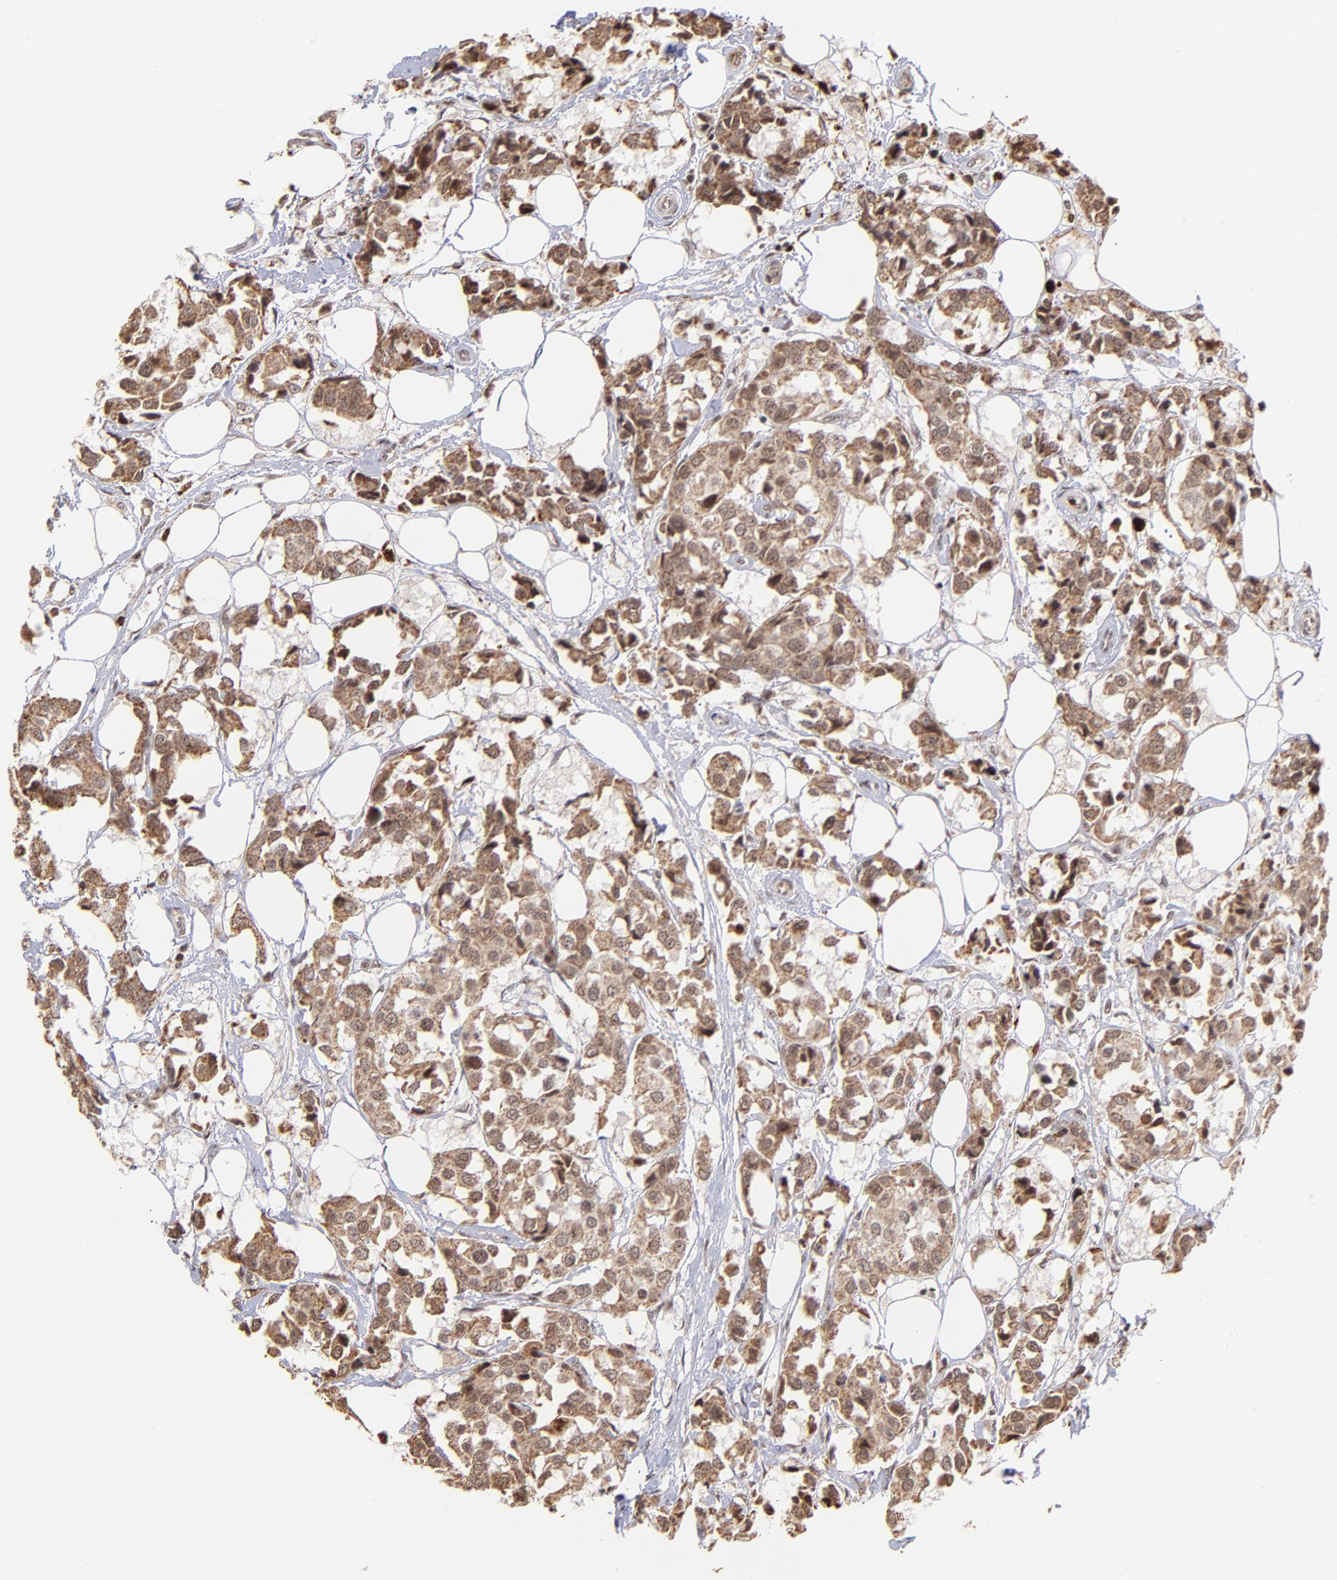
{"staining": {"intensity": "moderate", "quantity": ">75%", "location": "cytoplasmic/membranous,nuclear"}, "tissue": "breast cancer", "cell_type": "Tumor cells", "image_type": "cancer", "snomed": [{"axis": "morphology", "description": "Duct carcinoma"}, {"axis": "topography", "description": "Breast"}], "caption": "The immunohistochemical stain highlights moderate cytoplasmic/membranous and nuclear positivity in tumor cells of breast cancer tissue. (Brightfield microscopy of DAB IHC at high magnification).", "gene": "ZFX", "patient": {"sex": "female", "age": 80}}